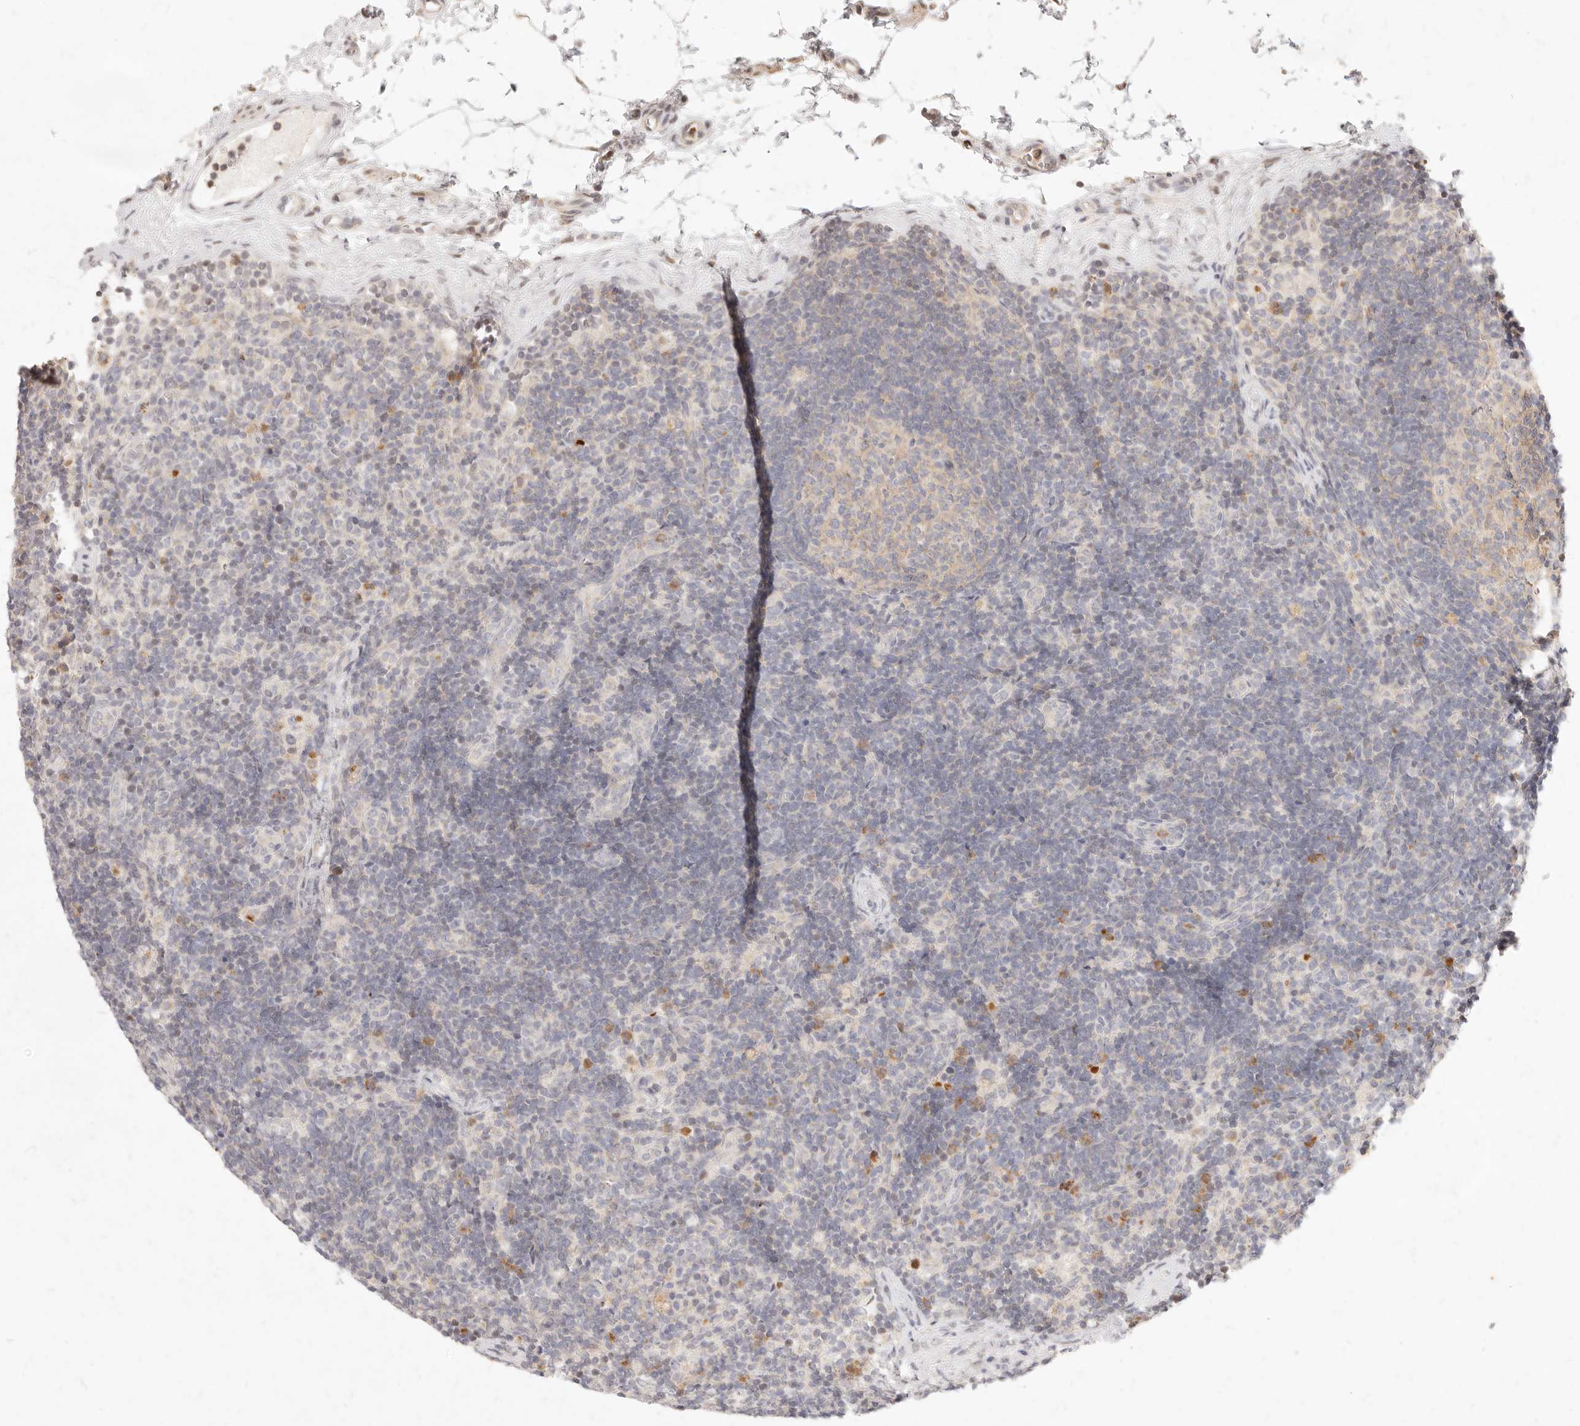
{"staining": {"intensity": "weak", "quantity": "25%-75%", "location": "cytoplasmic/membranous"}, "tissue": "lymph node", "cell_type": "Germinal center cells", "image_type": "normal", "snomed": [{"axis": "morphology", "description": "Normal tissue, NOS"}, {"axis": "topography", "description": "Lymph node"}], "caption": "Protein analysis of normal lymph node displays weak cytoplasmic/membranous staining in about 25%-75% of germinal center cells.", "gene": "ASCL3", "patient": {"sex": "female", "age": 22}}